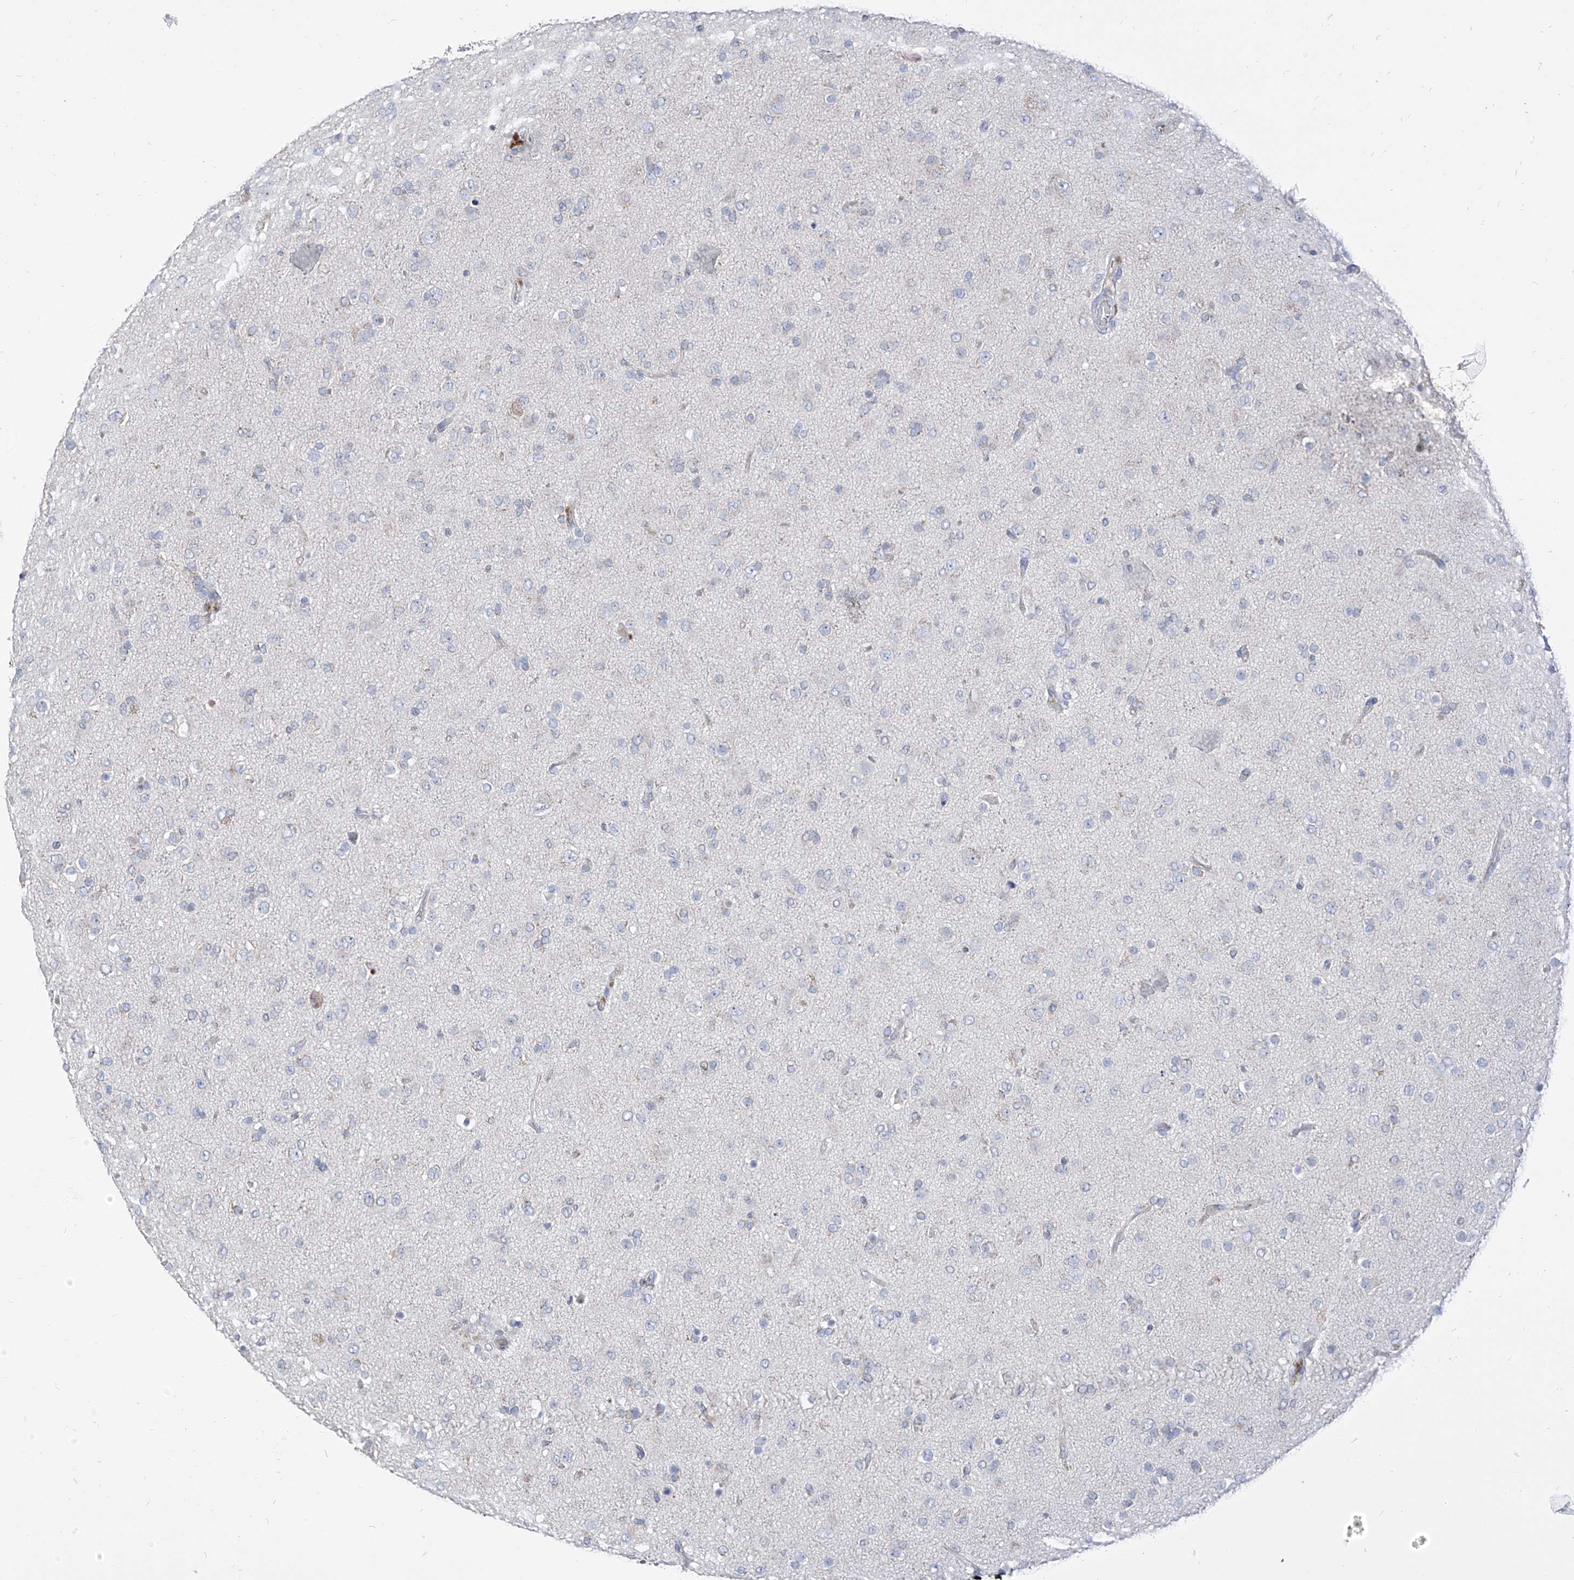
{"staining": {"intensity": "negative", "quantity": "none", "location": "none"}, "tissue": "glioma", "cell_type": "Tumor cells", "image_type": "cancer", "snomed": [{"axis": "morphology", "description": "Glioma, malignant, Low grade"}, {"axis": "topography", "description": "Brain"}], "caption": "Photomicrograph shows no protein staining in tumor cells of low-grade glioma (malignant) tissue.", "gene": "RASA2", "patient": {"sex": "male", "age": 65}}